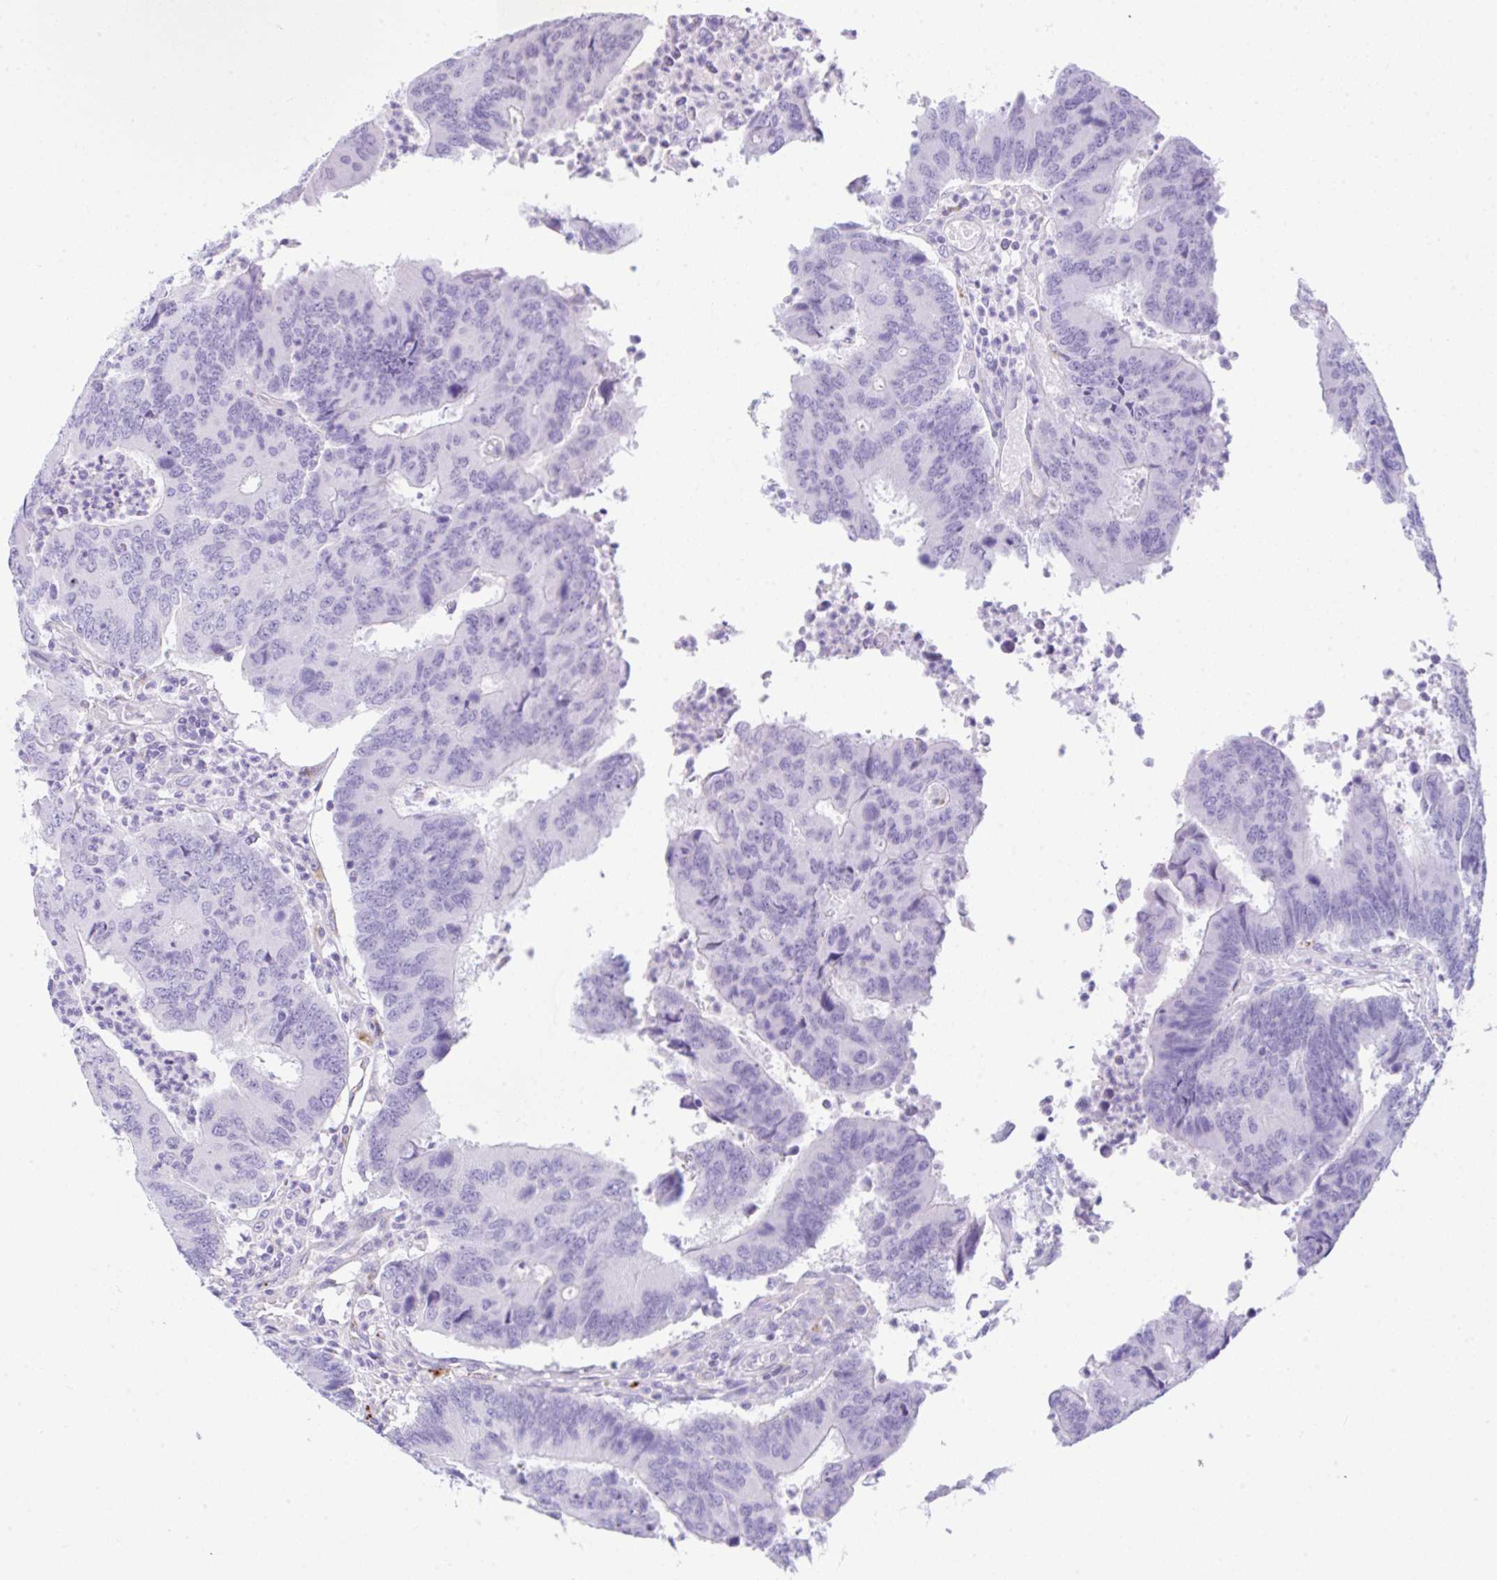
{"staining": {"intensity": "negative", "quantity": "none", "location": "none"}, "tissue": "colorectal cancer", "cell_type": "Tumor cells", "image_type": "cancer", "snomed": [{"axis": "morphology", "description": "Adenocarcinoma, NOS"}, {"axis": "topography", "description": "Colon"}], "caption": "Tumor cells show no significant protein expression in adenocarcinoma (colorectal).", "gene": "NDUFAF8", "patient": {"sex": "female", "age": 67}}